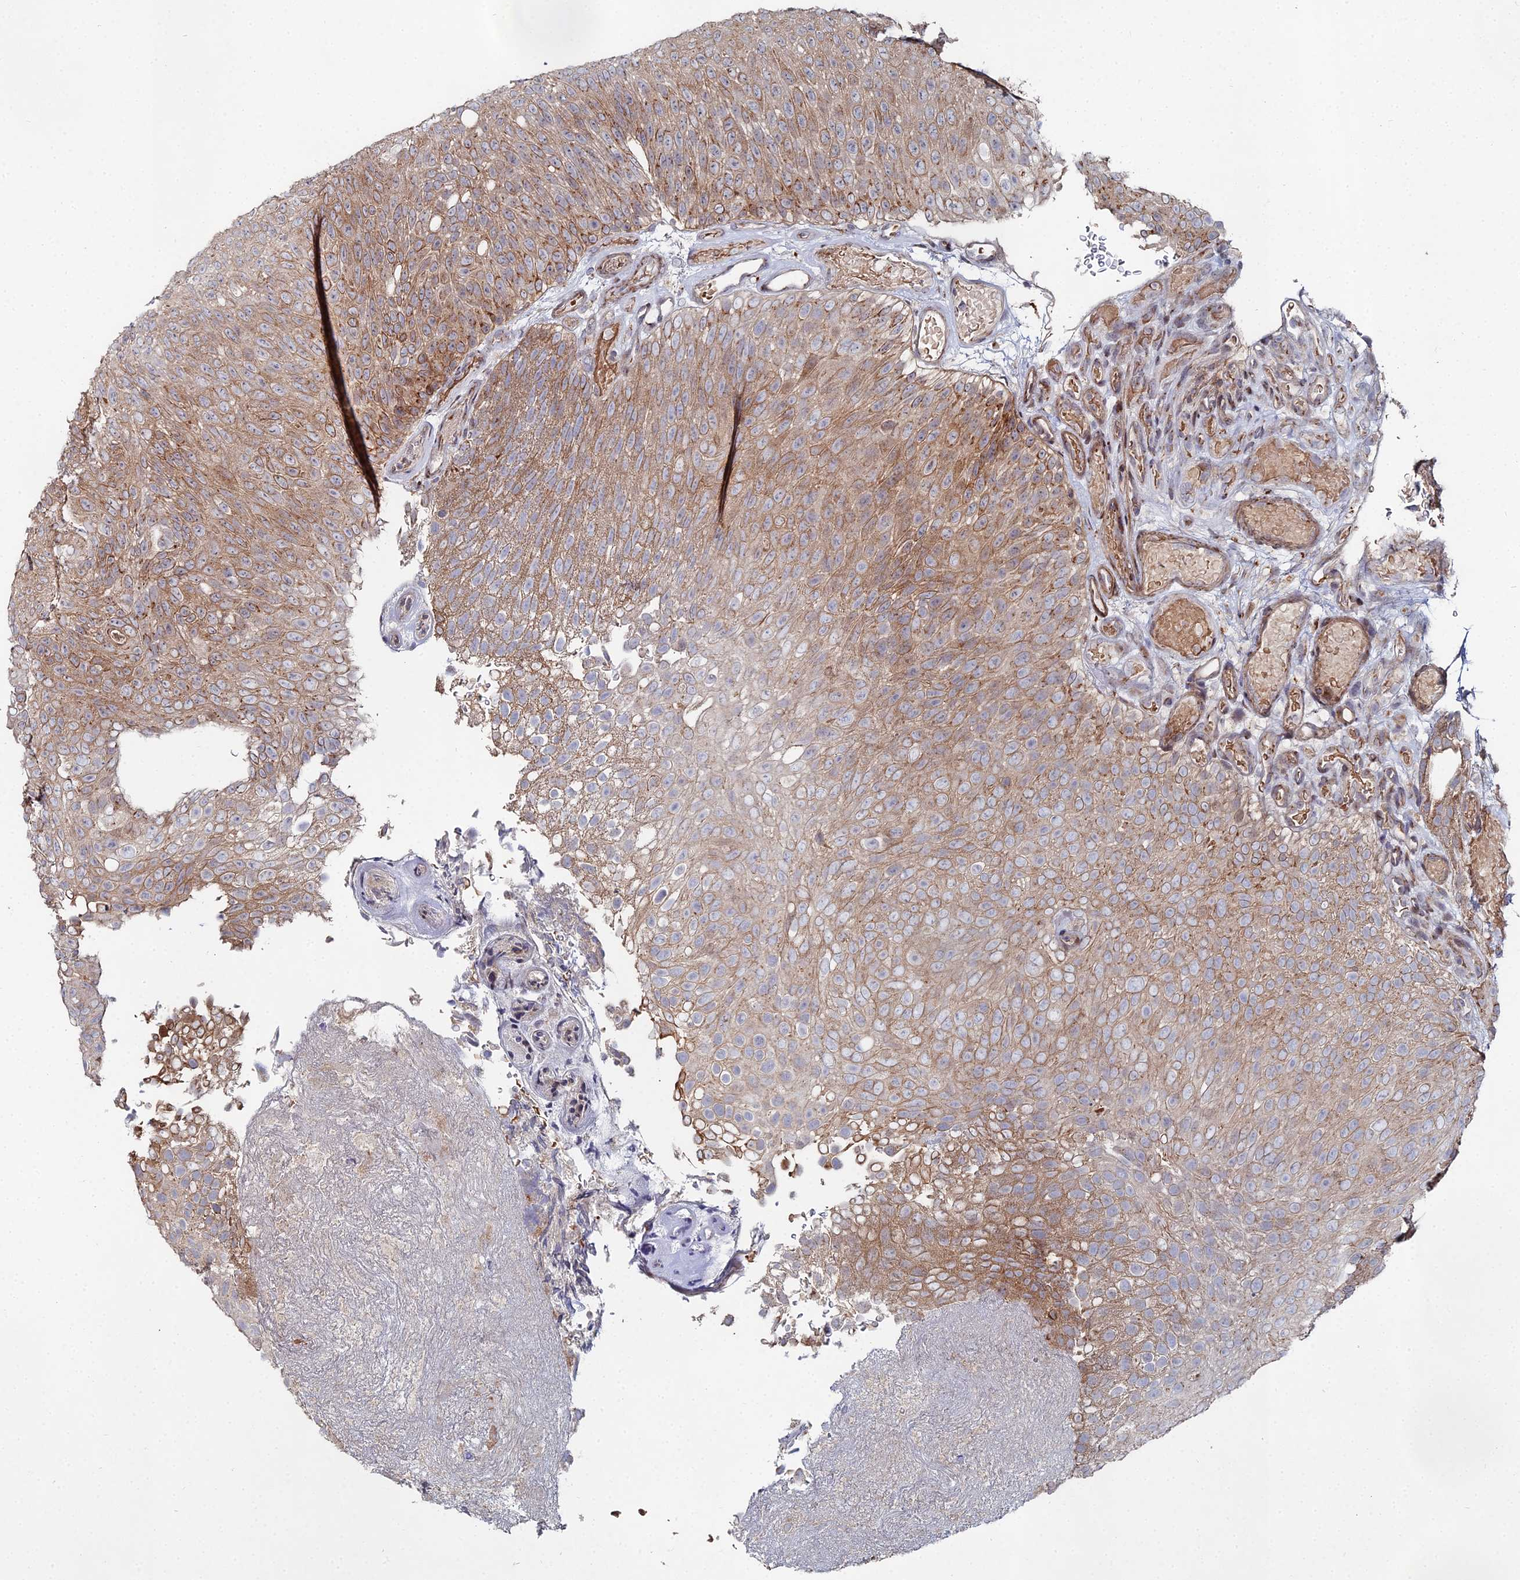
{"staining": {"intensity": "moderate", "quantity": ">75%", "location": "cytoplasmic/membranous"}, "tissue": "urothelial cancer", "cell_type": "Tumor cells", "image_type": "cancer", "snomed": [{"axis": "morphology", "description": "Urothelial carcinoma, Low grade"}, {"axis": "topography", "description": "Urinary bladder"}], "caption": "A photomicrograph of urothelial carcinoma (low-grade) stained for a protein exhibits moderate cytoplasmic/membranous brown staining in tumor cells. Nuclei are stained in blue.", "gene": "SGMS1", "patient": {"sex": "male", "age": 78}}